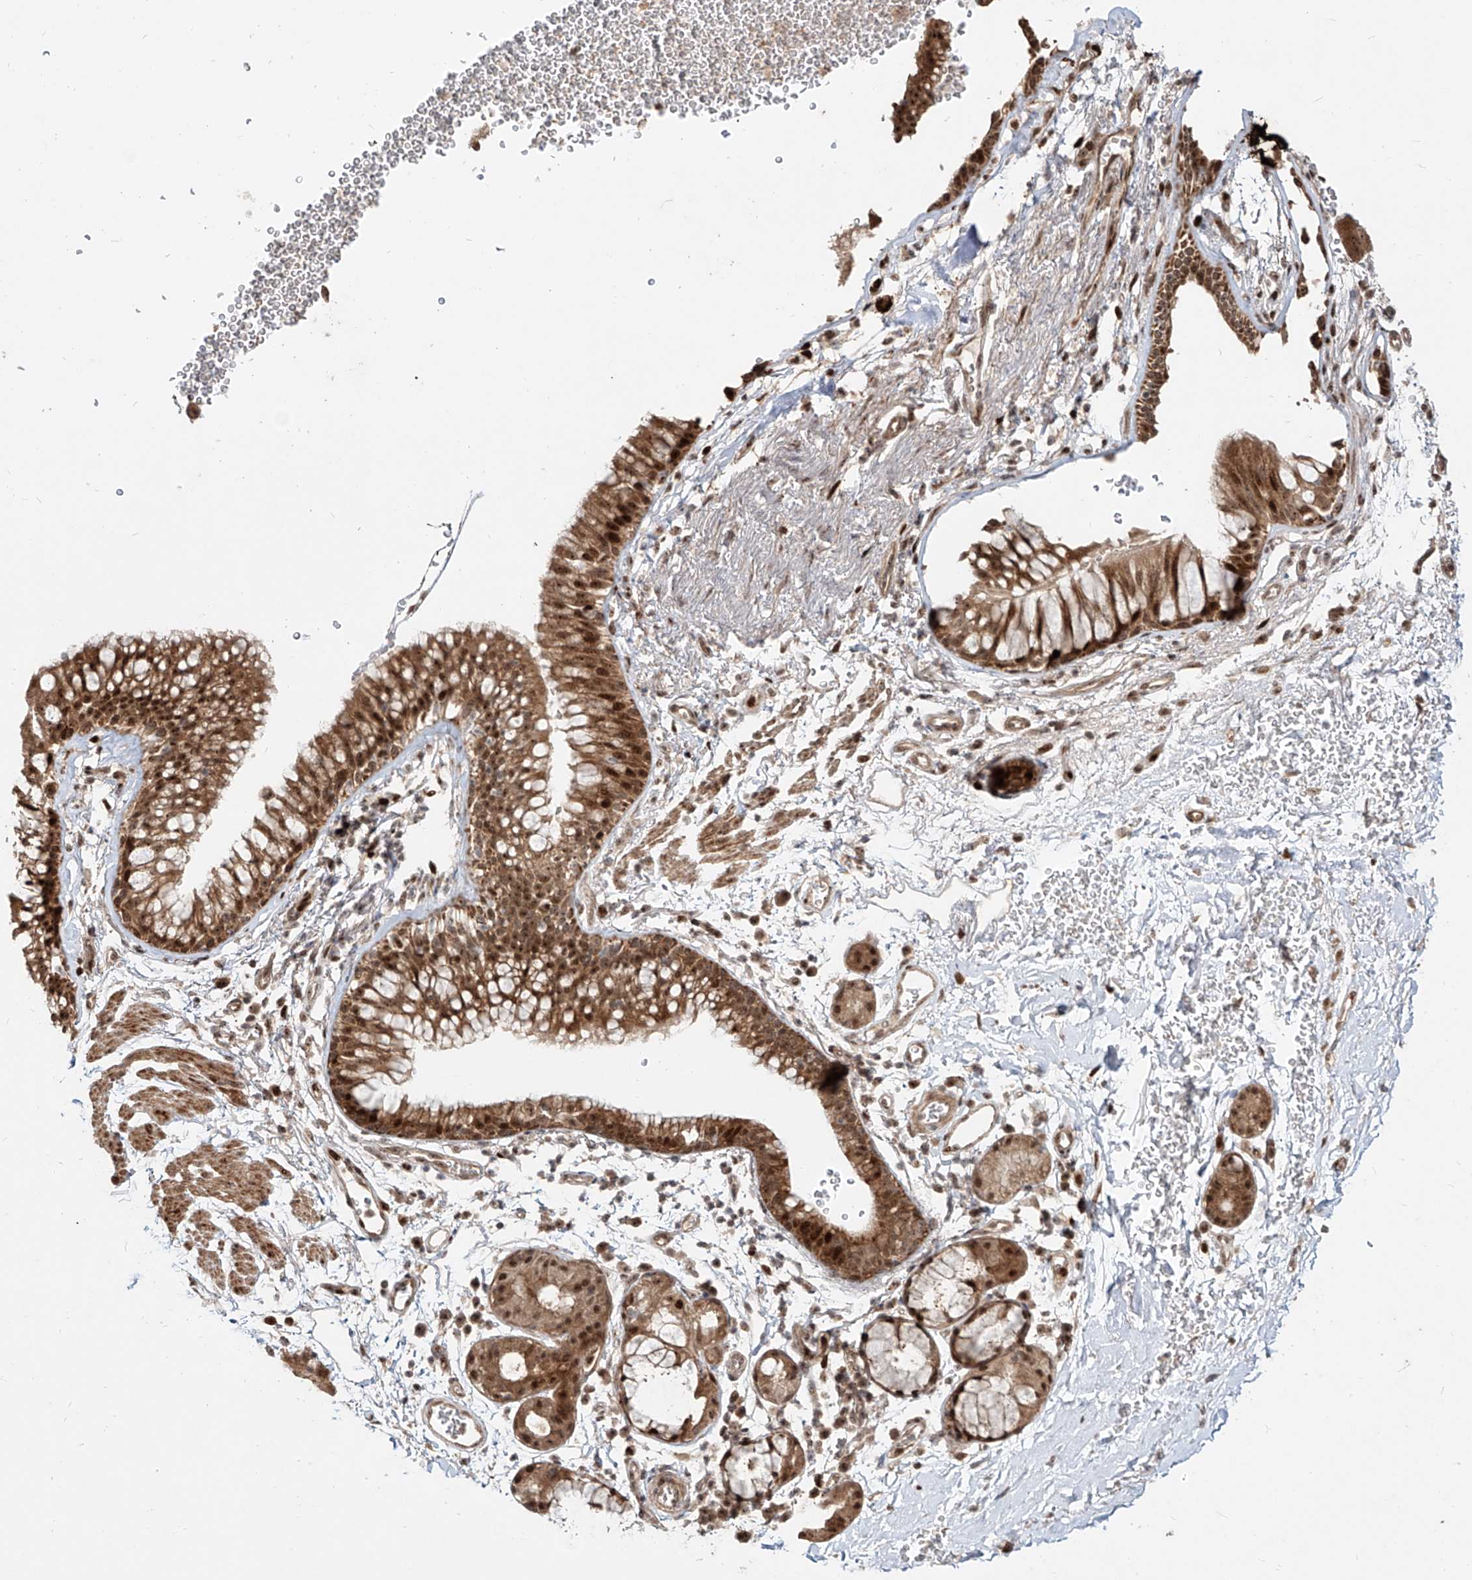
{"staining": {"intensity": "moderate", "quantity": ">75%", "location": "cytoplasmic/membranous,nuclear"}, "tissue": "bronchus", "cell_type": "Respiratory epithelial cells", "image_type": "normal", "snomed": [{"axis": "morphology", "description": "Normal tissue, NOS"}, {"axis": "topography", "description": "Cartilage tissue"}, {"axis": "topography", "description": "Bronchus"}], "caption": "Normal bronchus was stained to show a protein in brown. There is medium levels of moderate cytoplasmic/membranous,nuclear staining in approximately >75% of respiratory epithelial cells. (DAB = brown stain, brightfield microscopy at high magnification).", "gene": "ZNF710", "patient": {"sex": "female", "age": 53}}